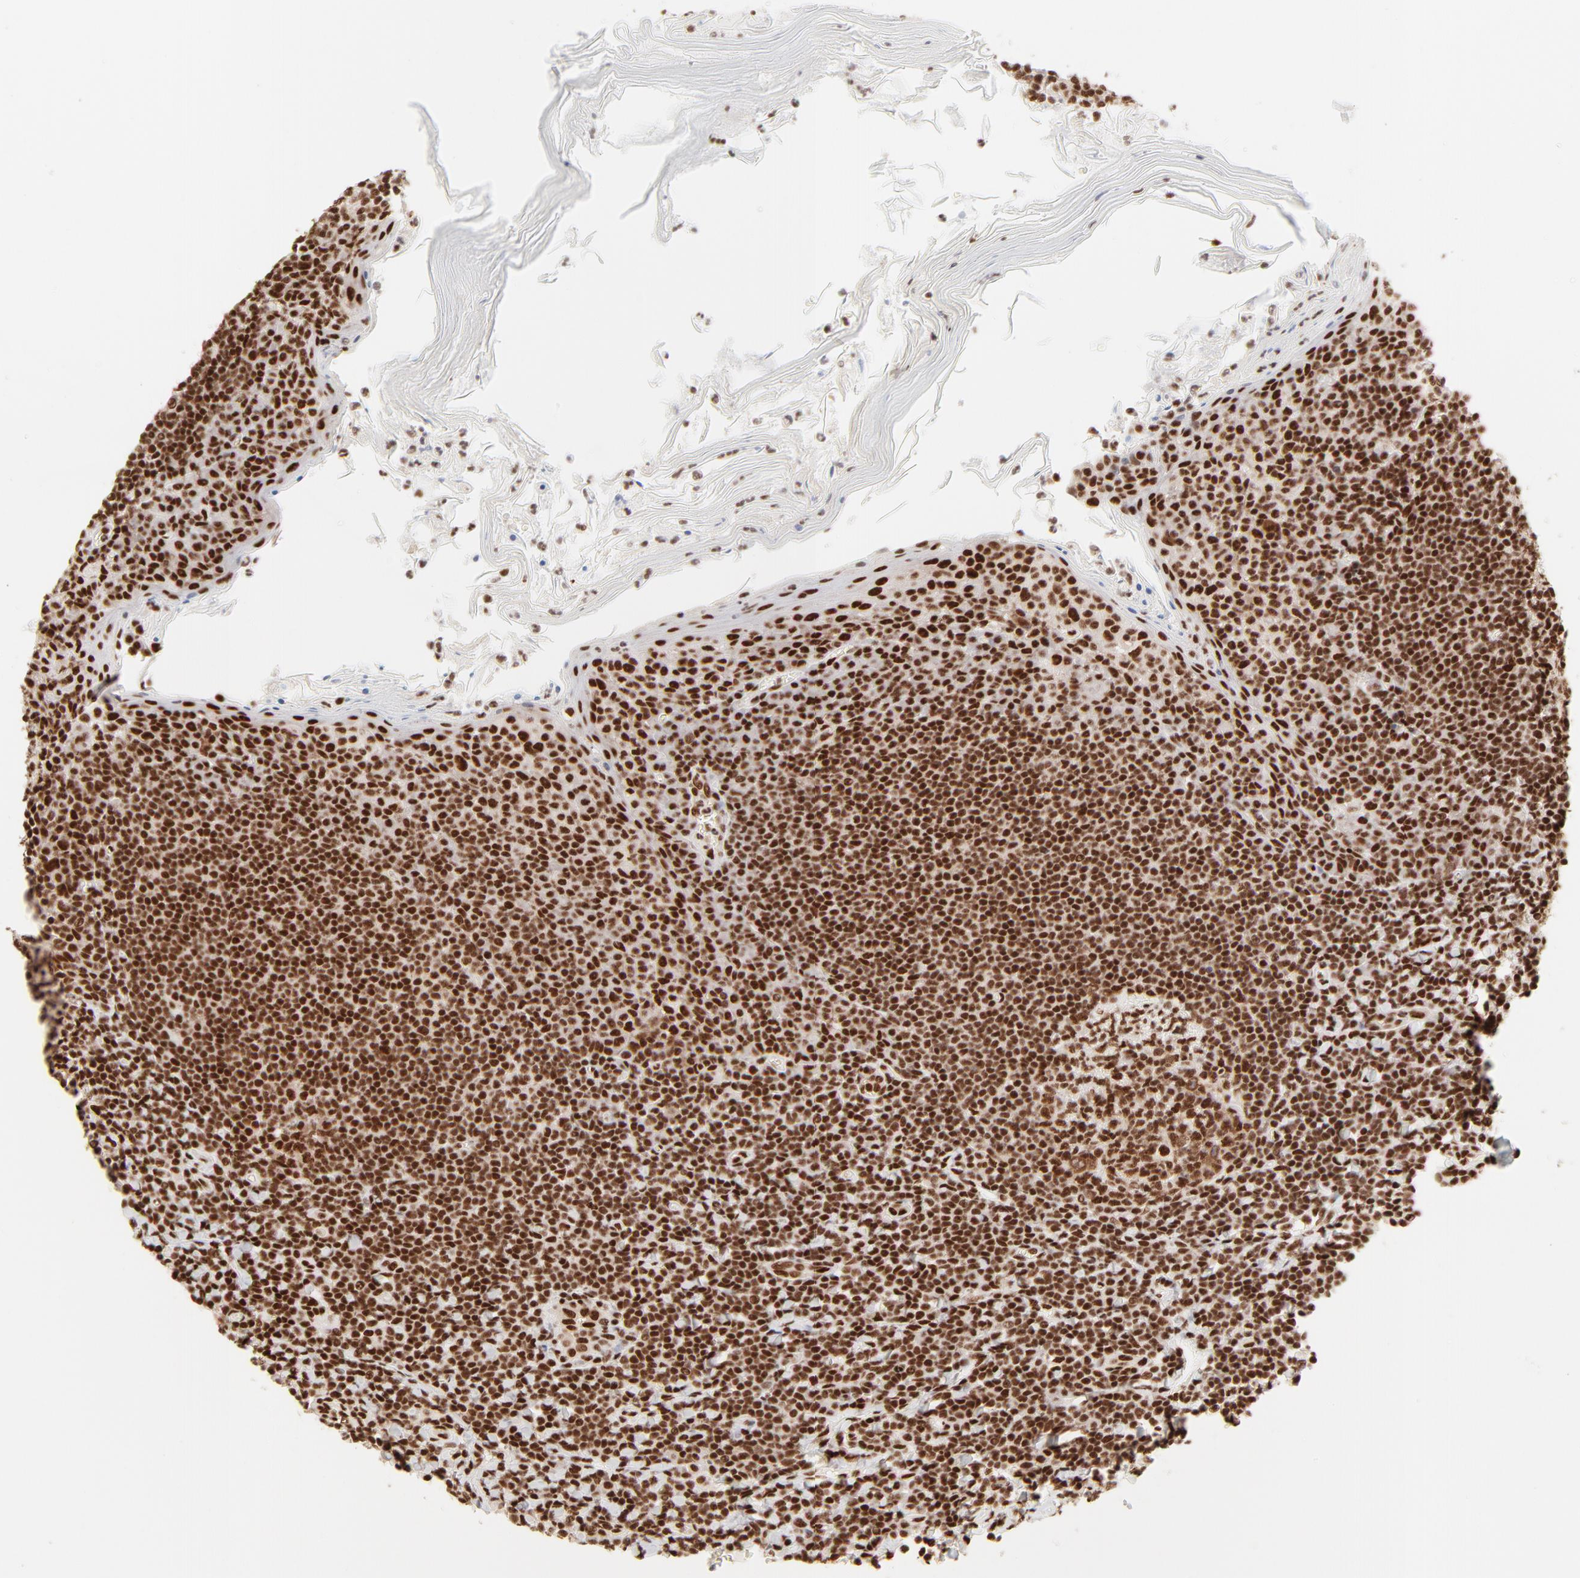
{"staining": {"intensity": "strong", "quantity": ">75%", "location": "nuclear"}, "tissue": "tonsil", "cell_type": "Germinal center cells", "image_type": "normal", "snomed": [{"axis": "morphology", "description": "Normal tissue, NOS"}, {"axis": "topography", "description": "Tonsil"}], "caption": "Protein analysis of normal tonsil displays strong nuclear staining in about >75% of germinal center cells.", "gene": "TARDBP", "patient": {"sex": "male", "age": 31}}